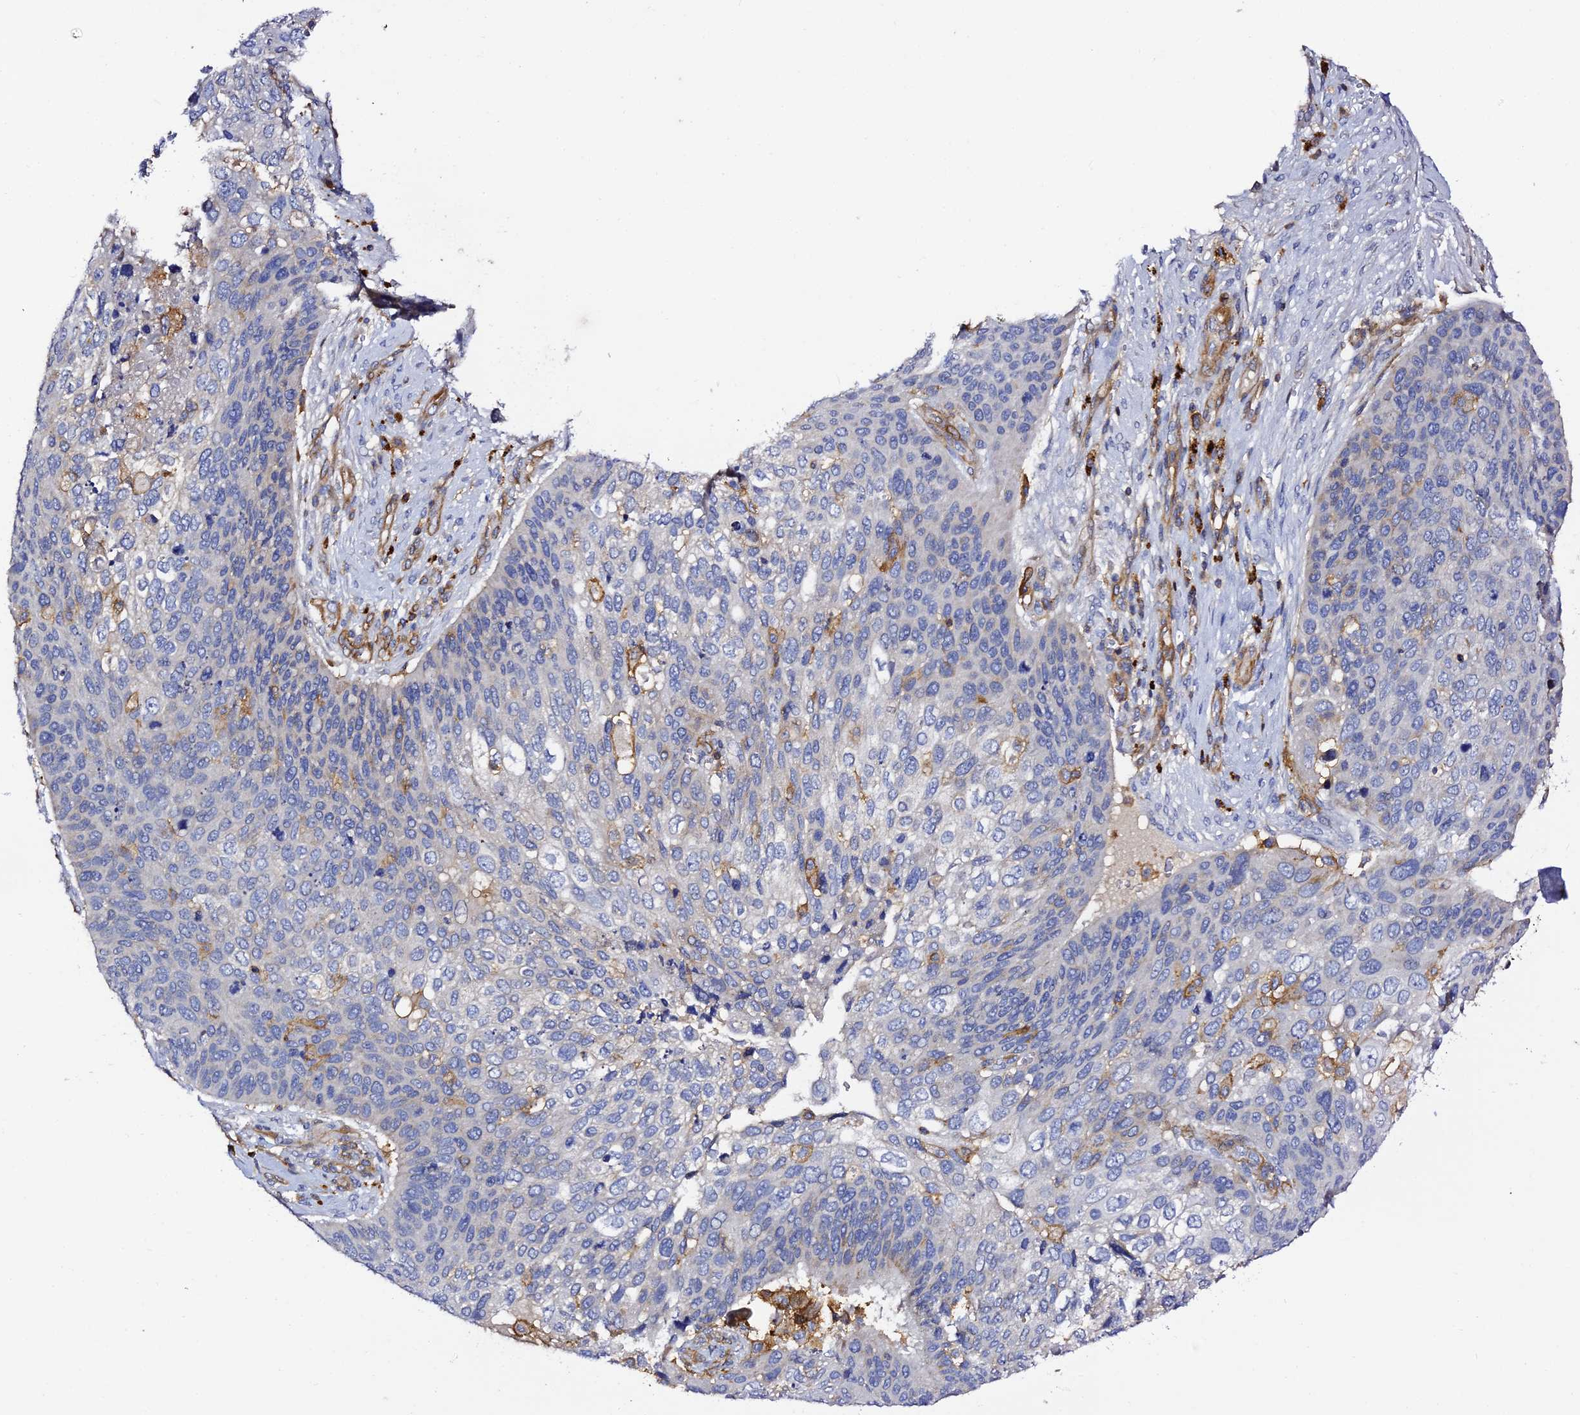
{"staining": {"intensity": "moderate", "quantity": "<25%", "location": "cytoplasmic/membranous"}, "tissue": "skin cancer", "cell_type": "Tumor cells", "image_type": "cancer", "snomed": [{"axis": "morphology", "description": "Basal cell carcinoma"}, {"axis": "topography", "description": "Skin"}], "caption": "Immunohistochemistry (IHC) (DAB (3,3'-diaminobenzidine)) staining of human skin cancer (basal cell carcinoma) reveals moderate cytoplasmic/membranous protein positivity in about <25% of tumor cells.", "gene": "TRPV2", "patient": {"sex": "female", "age": 74}}